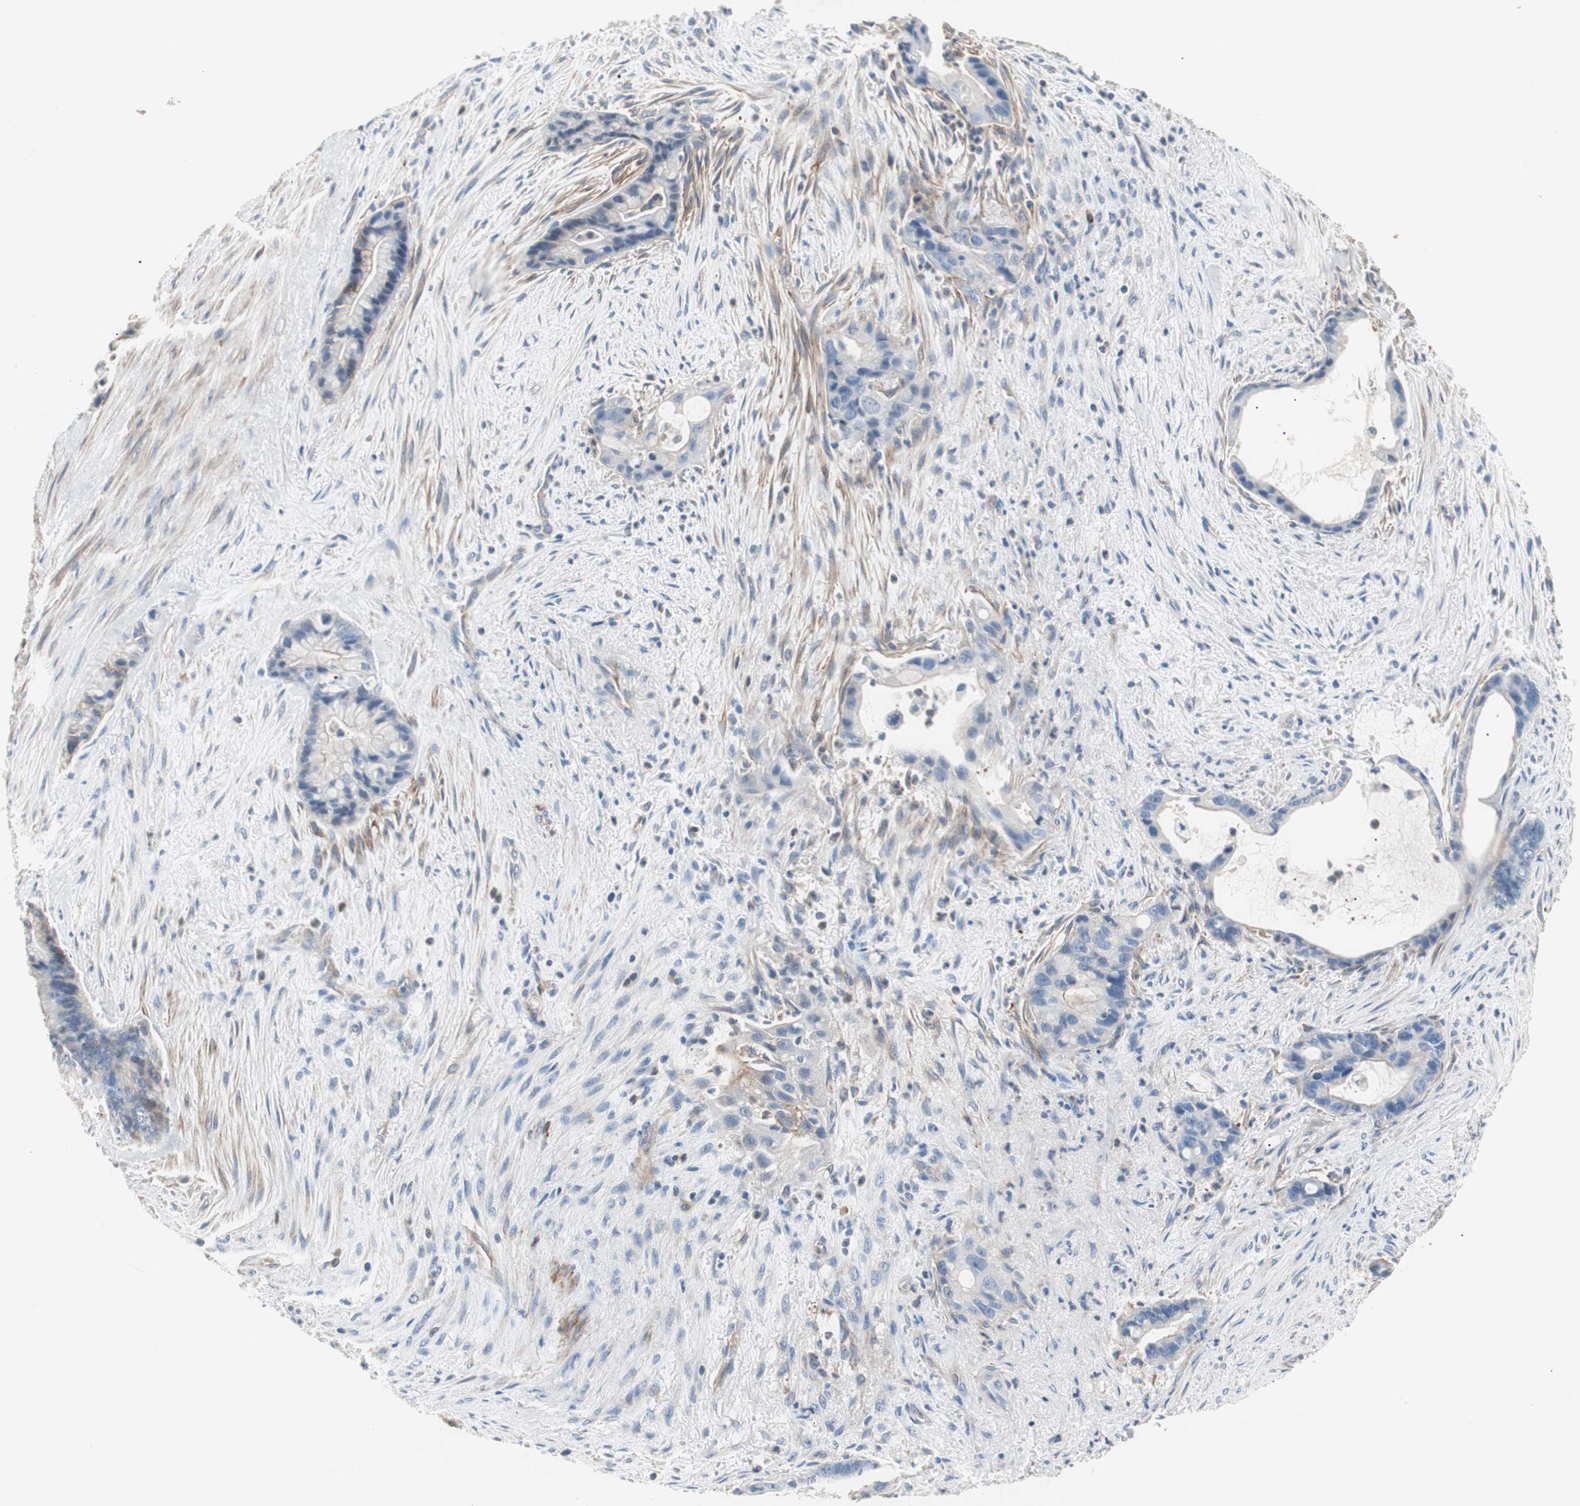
{"staining": {"intensity": "weak", "quantity": "<25%", "location": "cytoplasmic/membranous"}, "tissue": "liver cancer", "cell_type": "Tumor cells", "image_type": "cancer", "snomed": [{"axis": "morphology", "description": "Cholangiocarcinoma"}, {"axis": "topography", "description": "Liver"}], "caption": "Tumor cells are negative for protein expression in human liver cholangiocarcinoma.", "gene": "GPR160", "patient": {"sex": "female", "age": 55}}